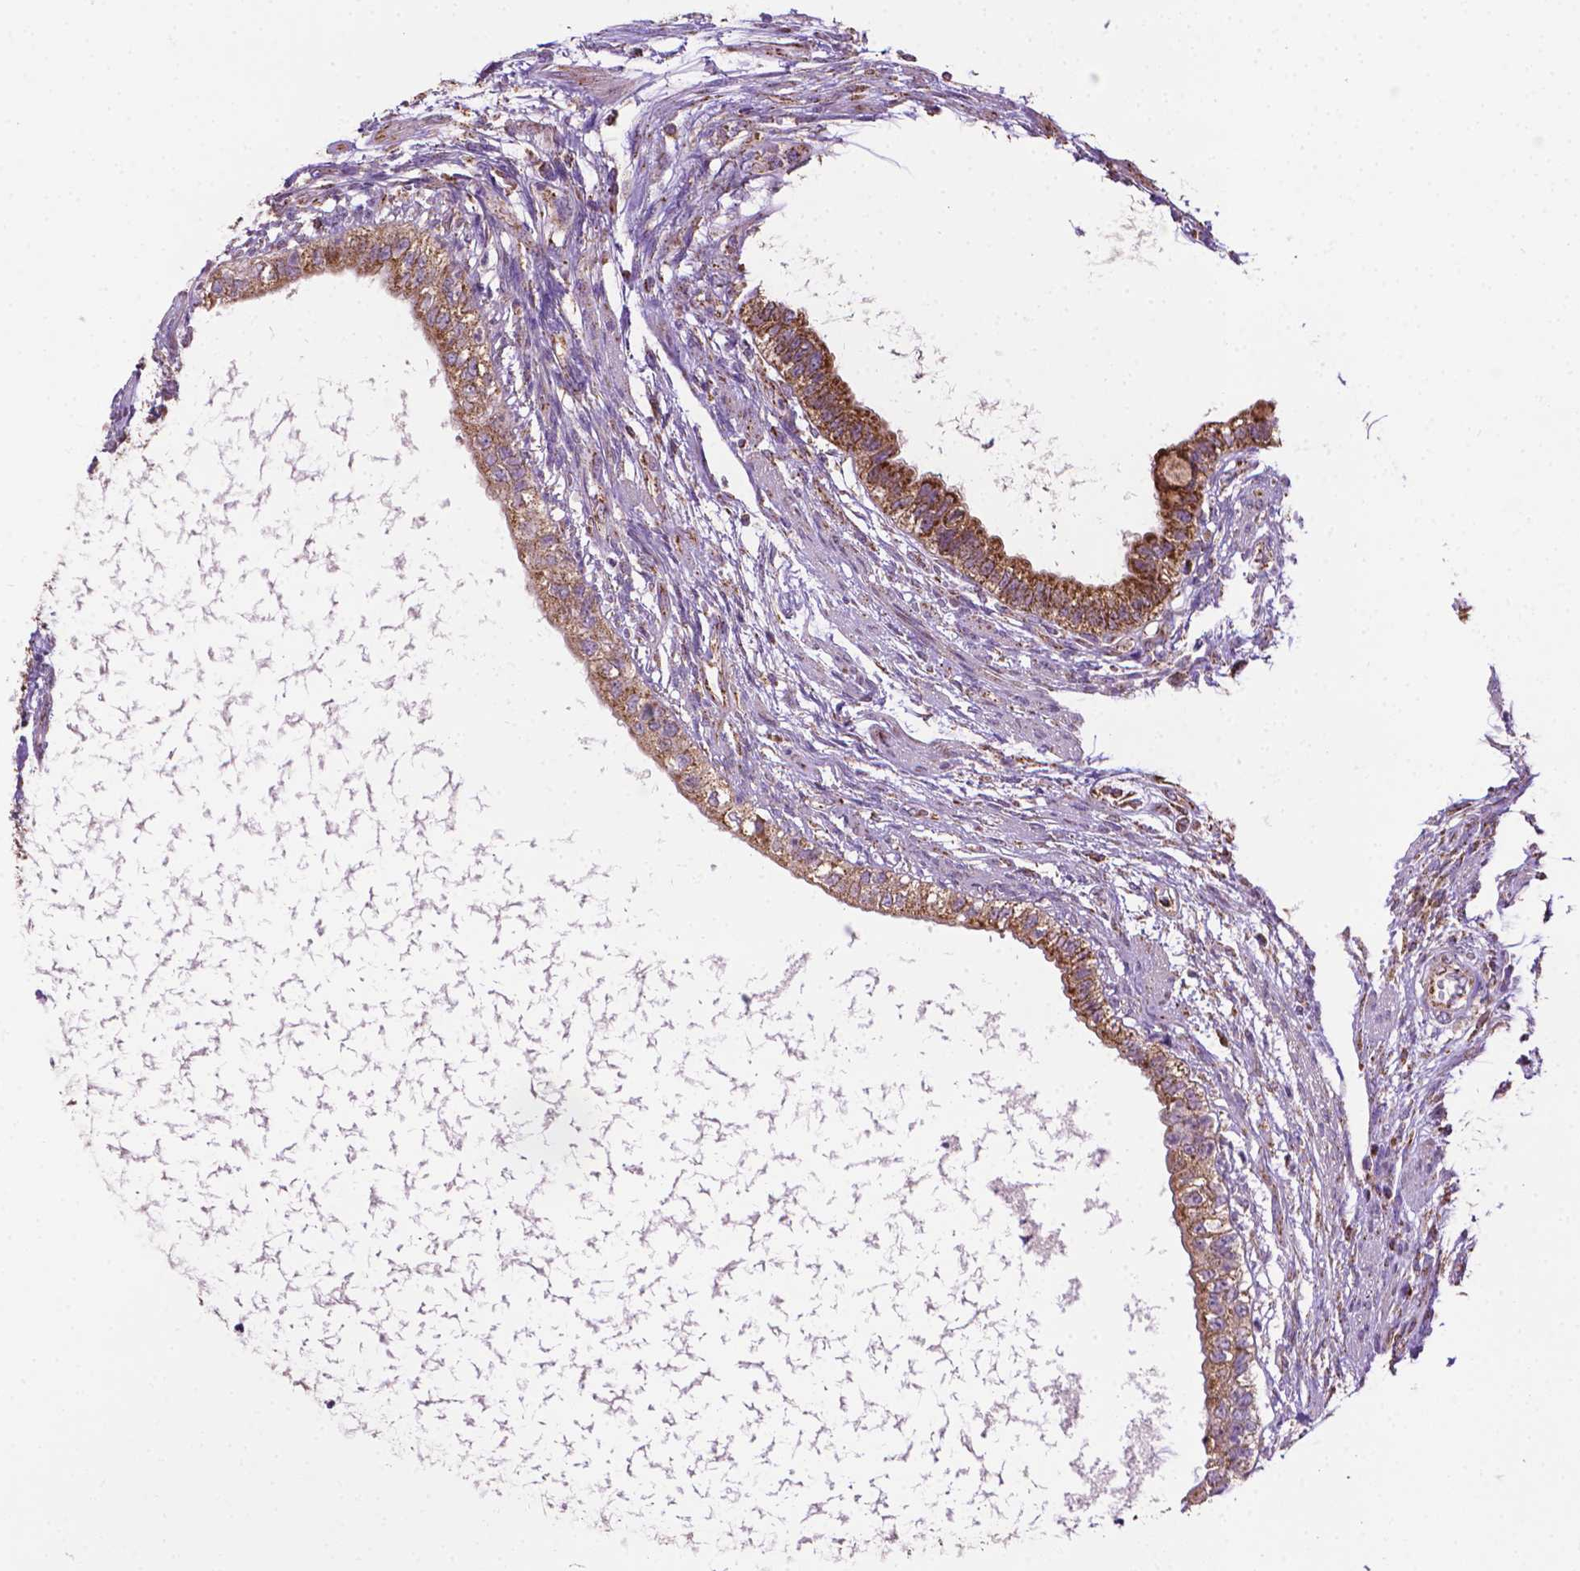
{"staining": {"intensity": "moderate", "quantity": ">75%", "location": "cytoplasmic/membranous"}, "tissue": "testis cancer", "cell_type": "Tumor cells", "image_type": "cancer", "snomed": [{"axis": "morphology", "description": "Carcinoma, Embryonal, NOS"}, {"axis": "topography", "description": "Testis"}], "caption": "Protein expression analysis of testis cancer shows moderate cytoplasmic/membranous expression in approximately >75% of tumor cells.", "gene": "ILVBL", "patient": {"sex": "male", "age": 26}}